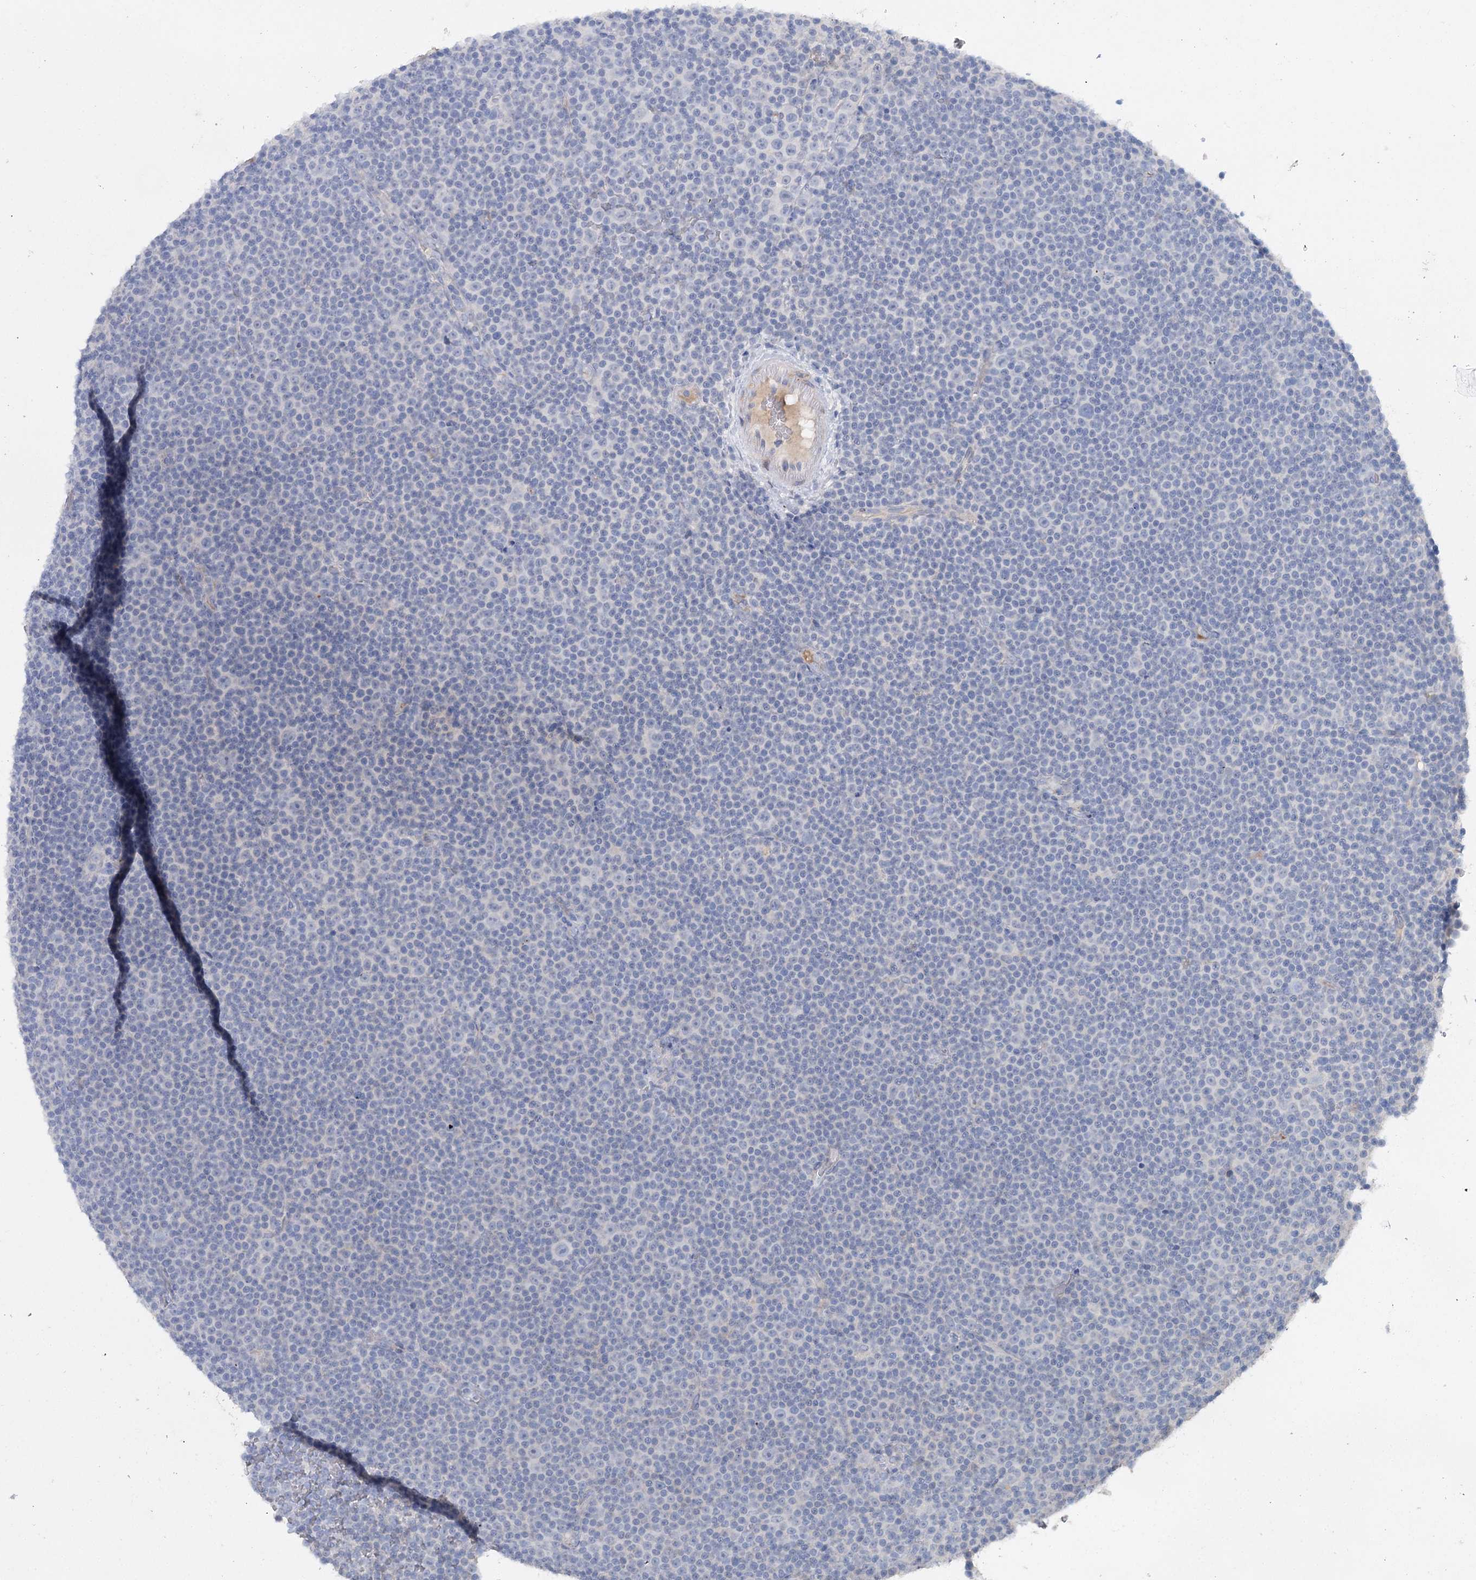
{"staining": {"intensity": "negative", "quantity": "none", "location": "none"}, "tissue": "lymphoma", "cell_type": "Tumor cells", "image_type": "cancer", "snomed": [{"axis": "morphology", "description": "Malignant lymphoma, non-Hodgkin's type, Low grade"}, {"axis": "topography", "description": "Lymph node"}], "caption": "High power microscopy histopathology image of an IHC photomicrograph of malignant lymphoma, non-Hodgkin's type (low-grade), revealing no significant positivity in tumor cells. (DAB (3,3'-diaminobenzidine) IHC, high magnification).", "gene": "RFX6", "patient": {"sex": "female", "age": 67}}